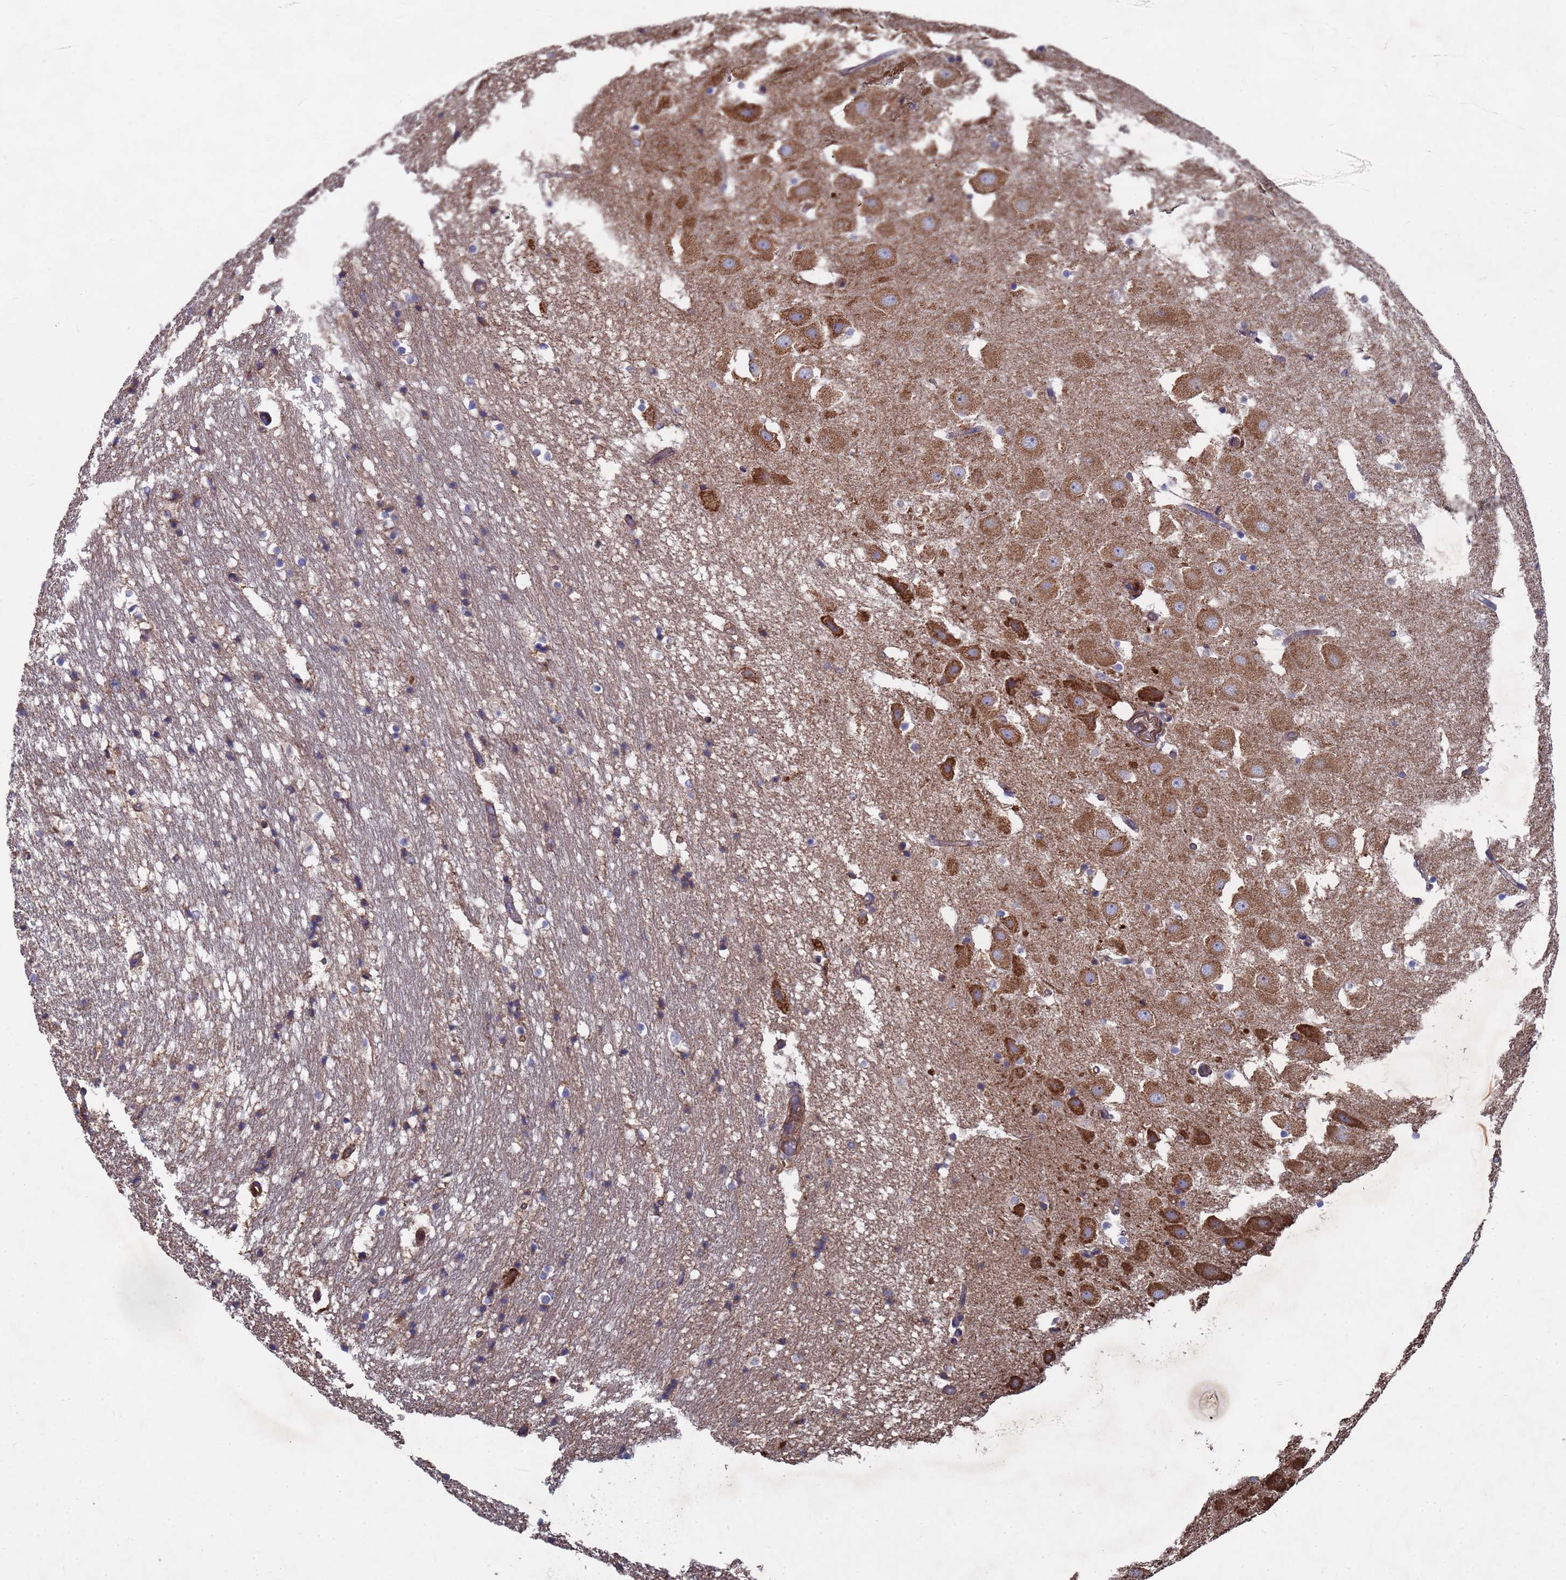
{"staining": {"intensity": "weak", "quantity": "<25%", "location": "cytoplasmic/membranous"}, "tissue": "hippocampus", "cell_type": "Glial cells", "image_type": "normal", "snomed": [{"axis": "morphology", "description": "Normal tissue, NOS"}, {"axis": "topography", "description": "Hippocampus"}], "caption": "IHC image of normal hippocampus: human hippocampus stained with DAB (3,3'-diaminobenzidine) reveals no significant protein positivity in glial cells.", "gene": "PYCR1", "patient": {"sex": "female", "age": 52}}